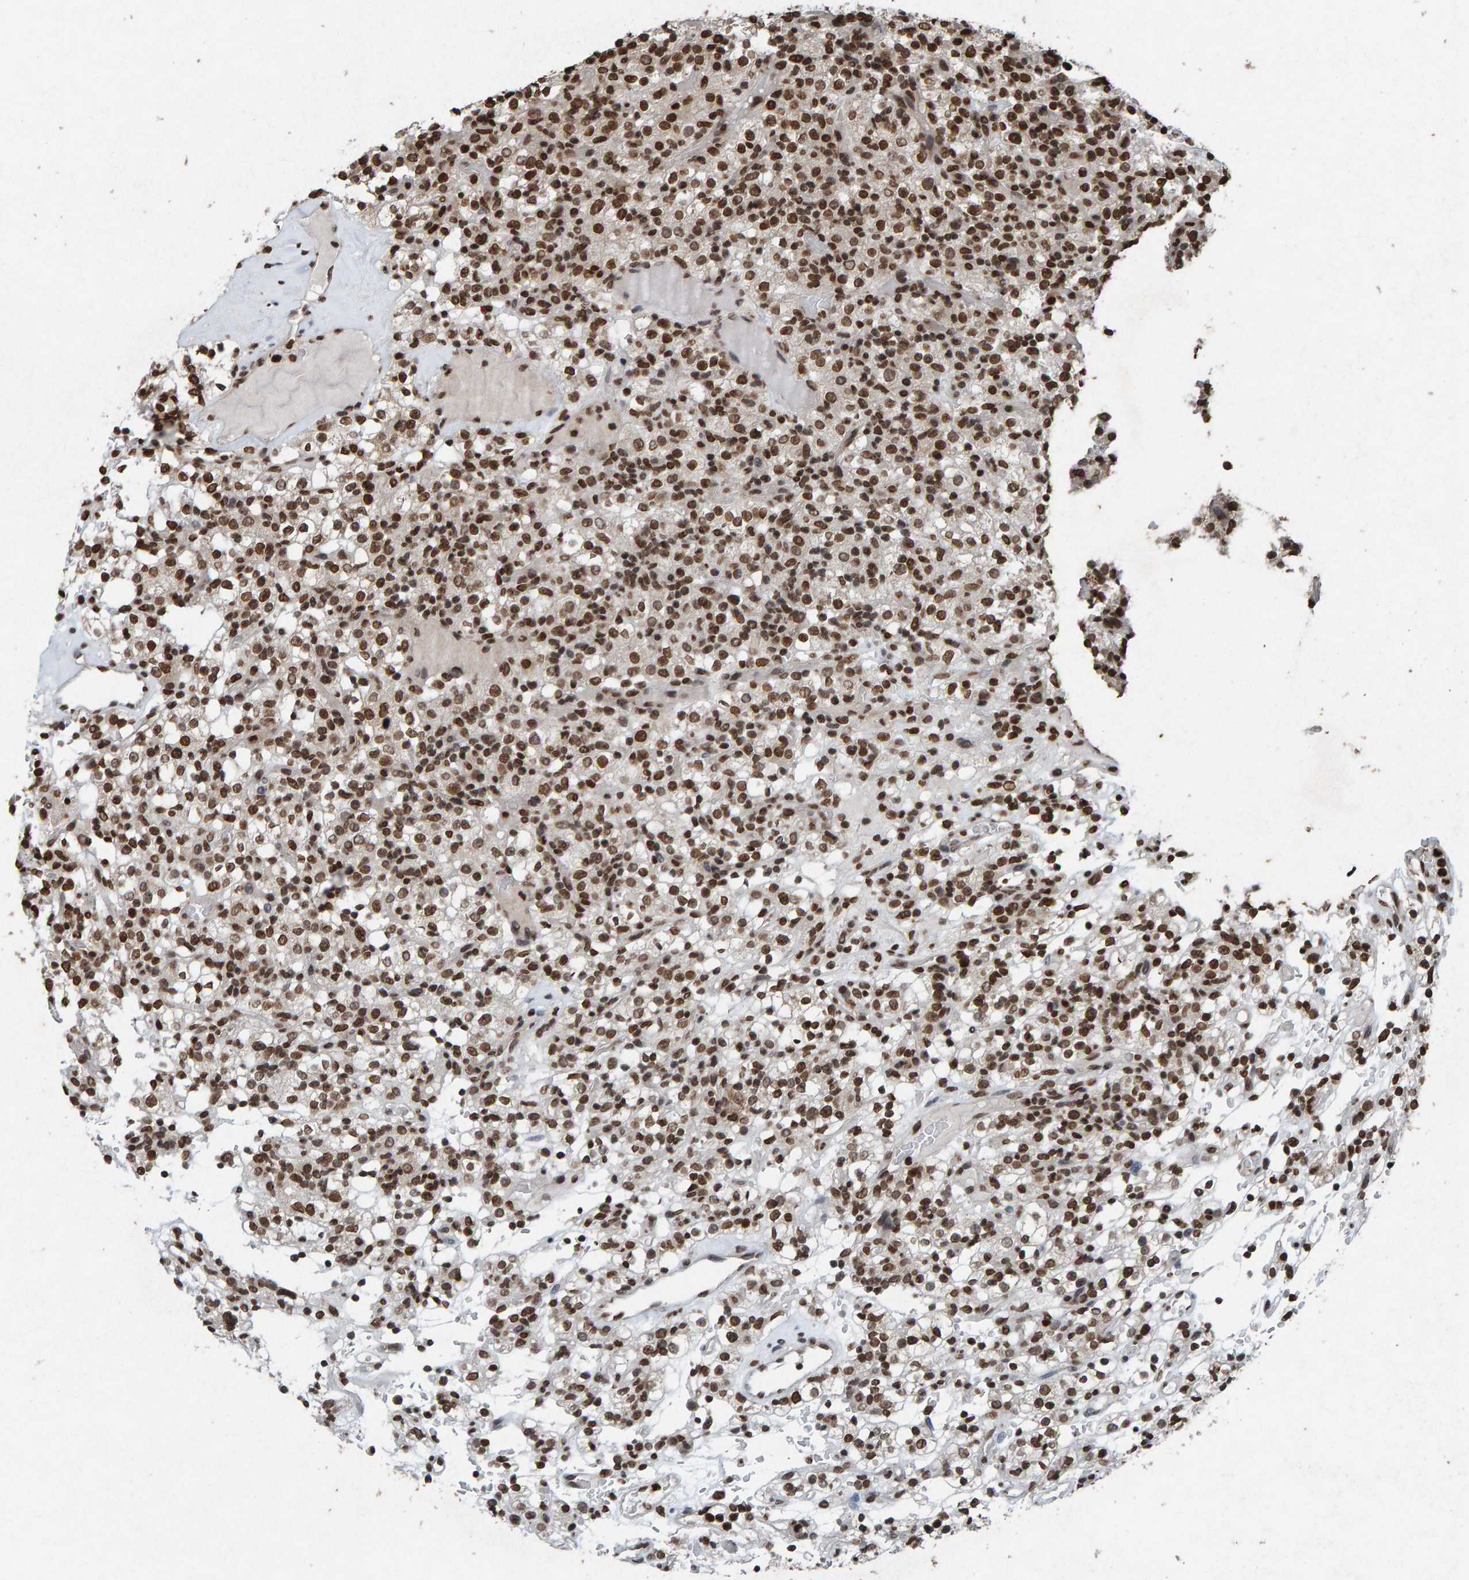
{"staining": {"intensity": "strong", "quantity": ">75%", "location": "nuclear"}, "tissue": "renal cancer", "cell_type": "Tumor cells", "image_type": "cancer", "snomed": [{"axis": "morphology", "description": "Normal tissue, NOS"}, {"axis": "morphology", "description": "Adenocarcinoma, NOS"}, {"axis": "topography", "description": "Kidney"}], "caption": "The histopathology image displays a brown stain indicating the presence of a protein in the nuclear of tumor cells in renal cancer.", "gene": "H2AZ1", "patient": {"sex": "female", "age": 72}}